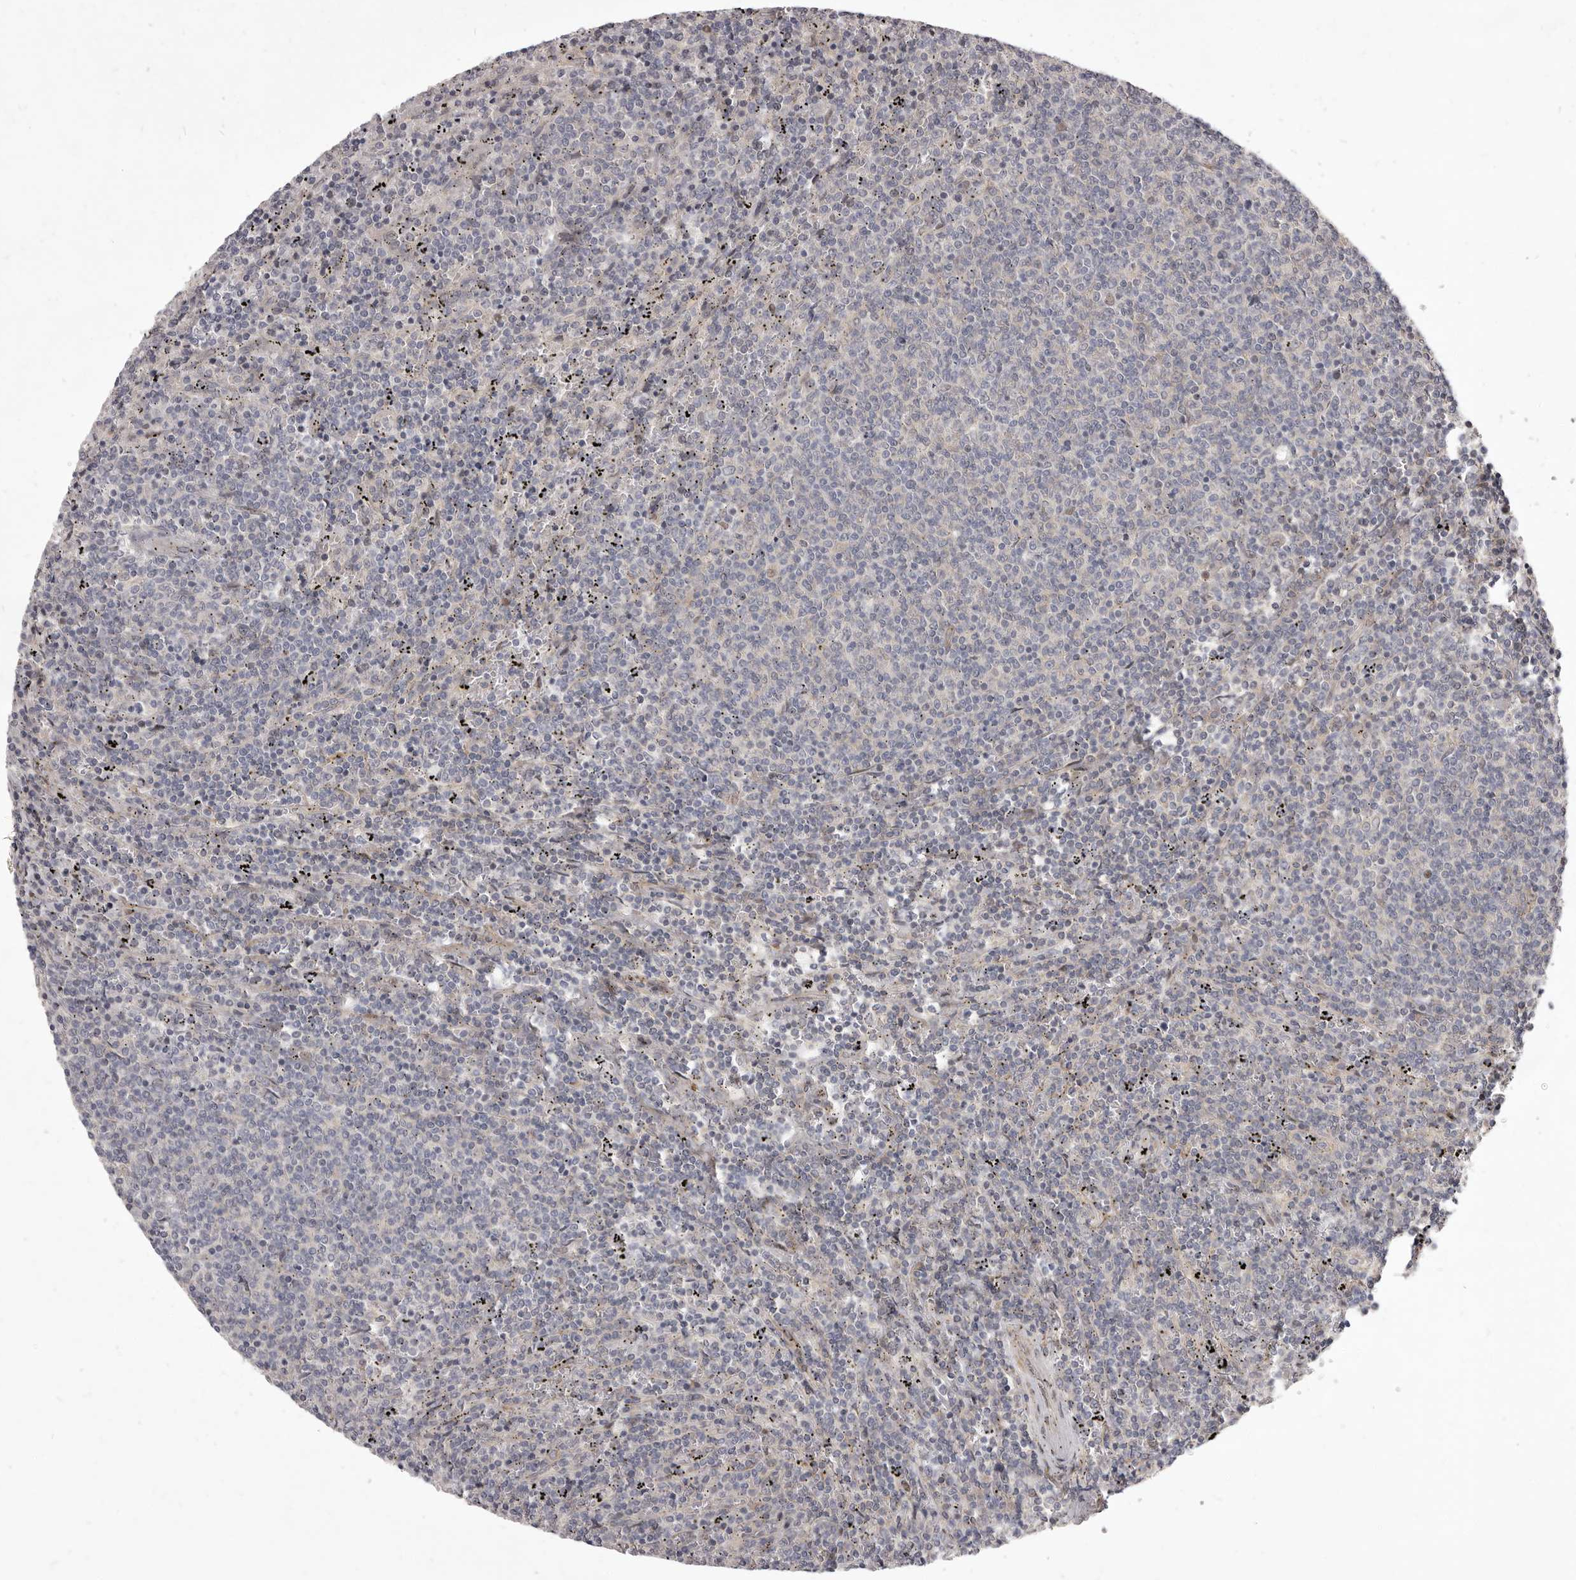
{"staining": {"intensity": "negative", "quantity": "none", "location": "none"}, "tissue": "lymphoma", "cell_type": "Tumor cells", "image_type": "cancer", "snomed": [{"axis": "morphology", "description": "Malignant lymphoma, non-Hodgkin's type, Low grade"}, {"axis": "topography", "description": "Spleen"}], "caption": "High power microscopy image of an IHC micrograph of low-grade malignant lymphoma, non-Hodgkin's type, revealing no significant staining in tumor cells.", "gene": "TBC1D8B", "patient": {"sex": "female", "age": 50}}